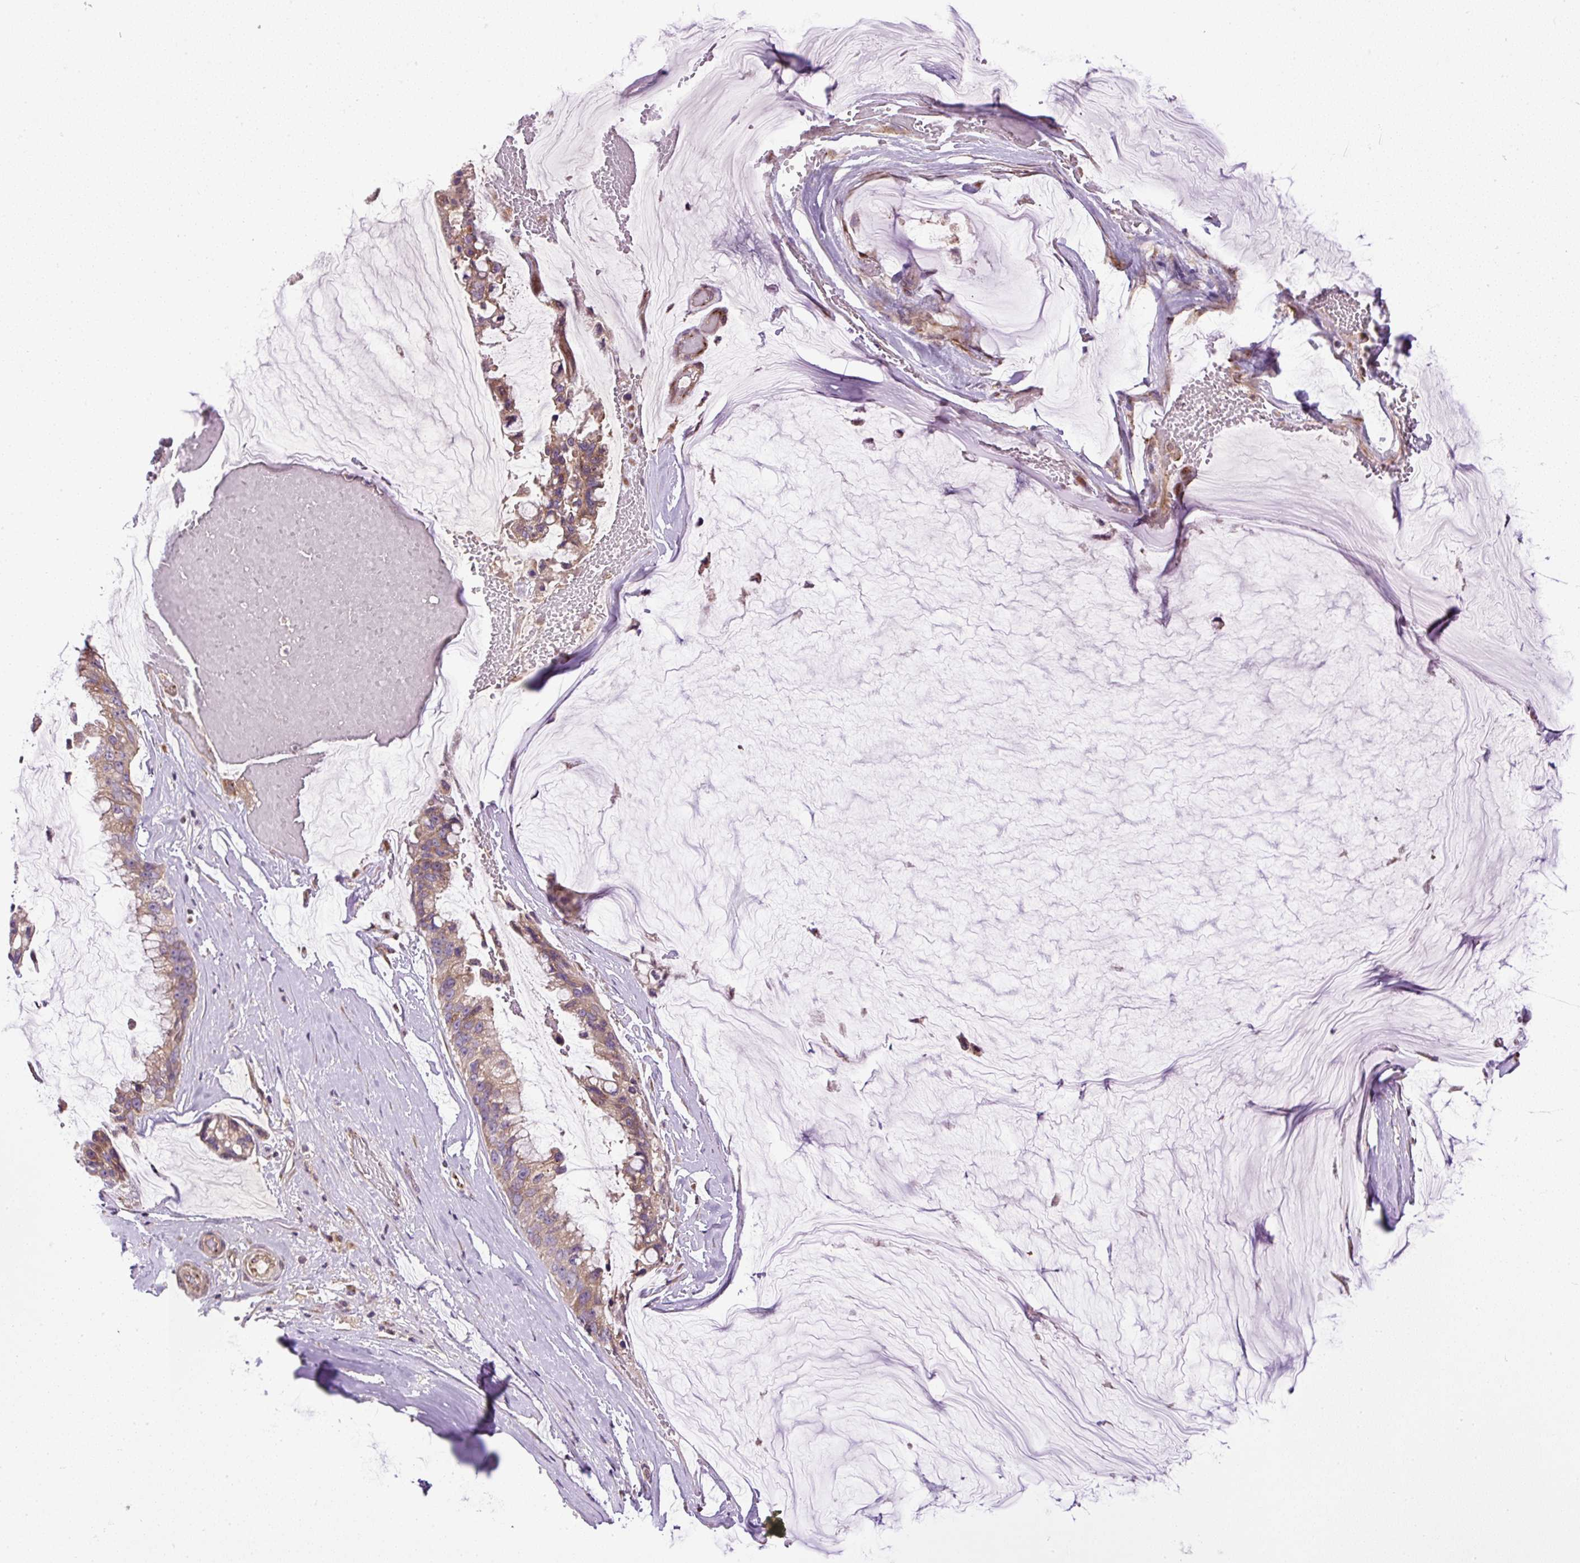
{"staining": {"intensity": "moderate", "quantity": ">75%", "location": "cytoplasmic/membranous"}, "tissue": "ovarian cancer", "cell_type": "Tumor cells", "image_type": "cancer", "snomed": [{"axis": "morphology", "description": "Cystadenocarcinoma, mucinous, NOS"}, {"axis": "topography", "description": "Ovary"}], "caption": "Approximately >75% of tumor cells in human mucinous cystadenocarcinoma (ovarian) display moderate cytoplasmic/membranous protein staining as visualized by brown immunohistochemical staining.", "gene": "ZNF547", "patient": {"sex": "female", "age": 39}}